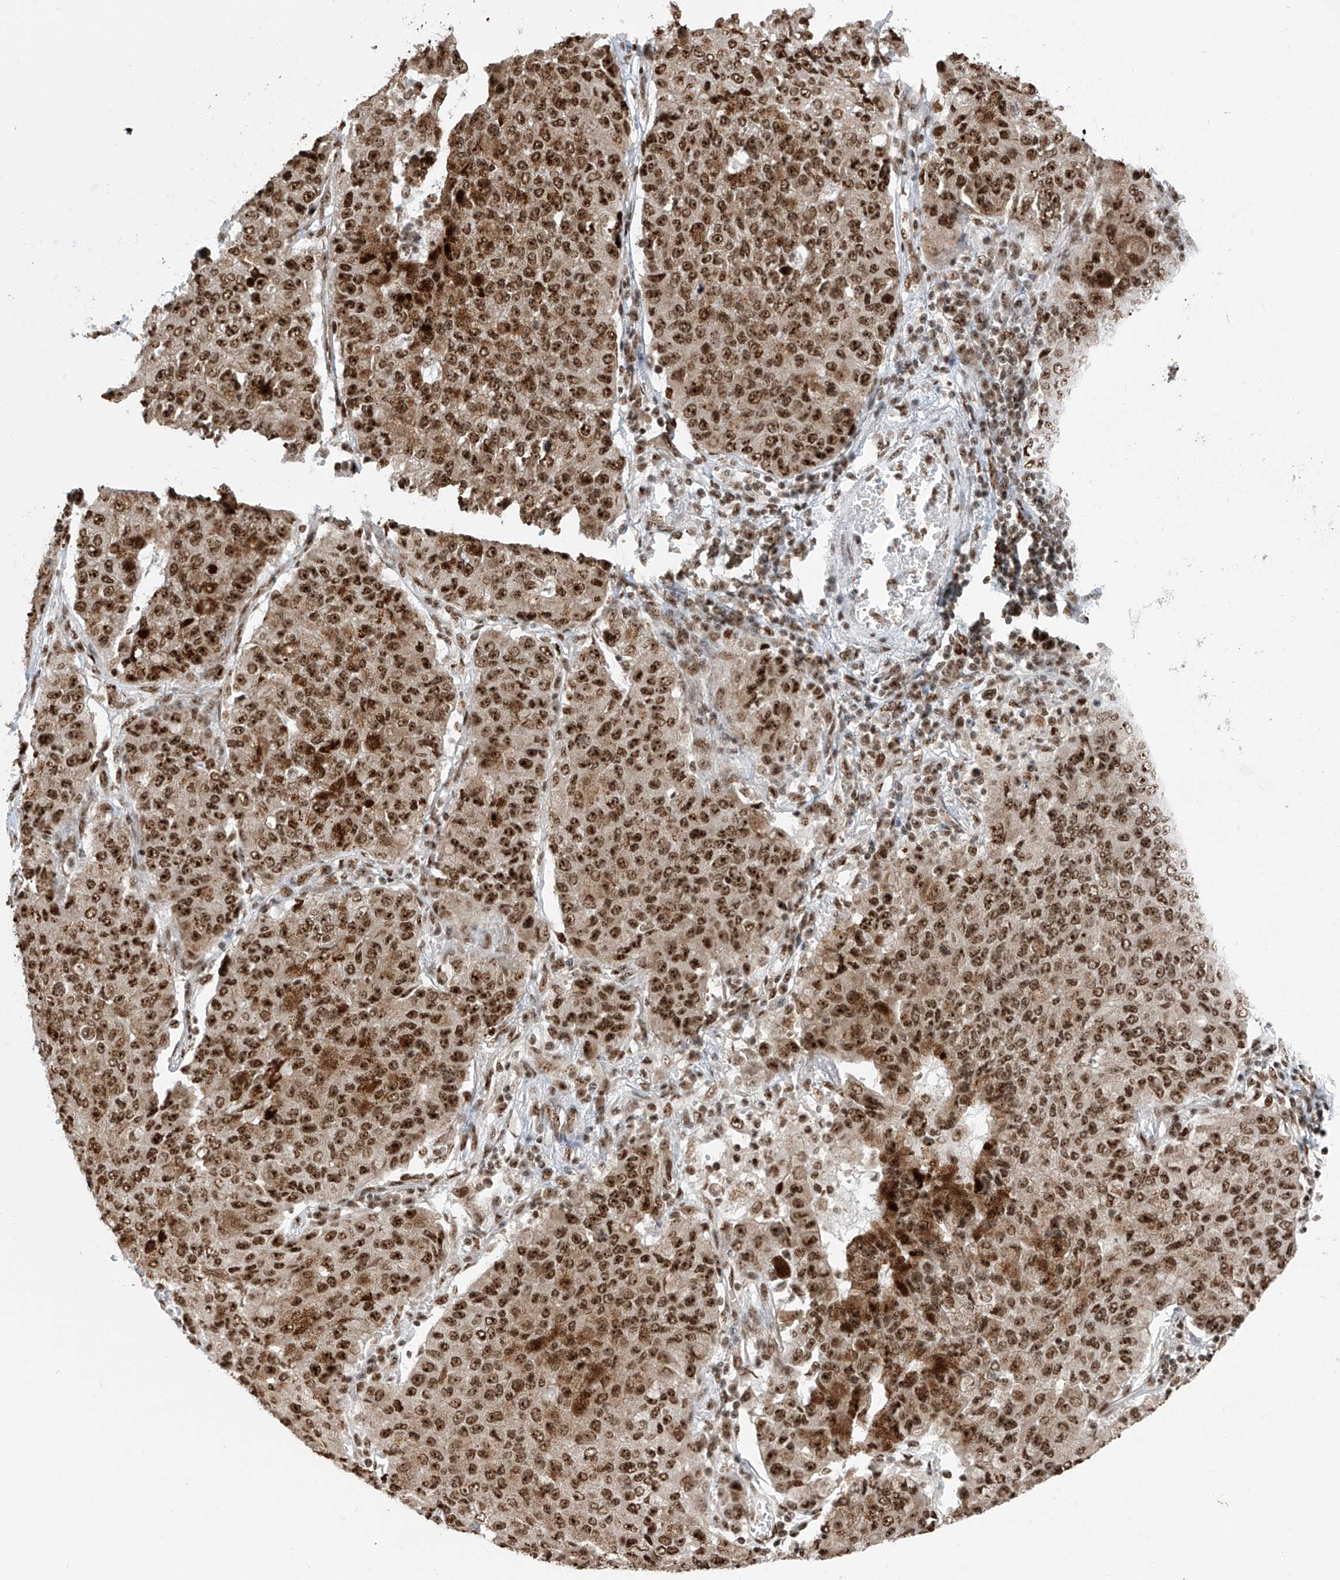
{"staining": {"intensity": "moderate", "quantity": ">75%", "location": "nuclear"}, "tissue": "lung cancer", "cell_type": "Tumor cells", "image_type": "cancer", "snomed": [{"axis": "morphology", "description": "Squamous cell carcinoma, NOS"}, {"axis": "topography", "description": "Lung"}], "caption": "A brown stain labels moderate nuclear staining of a protein in human squamous cell carcinoma (lung) tumor cells.", "gene": "FAM193B", "patient": {"sex": "male", "age": 74}}